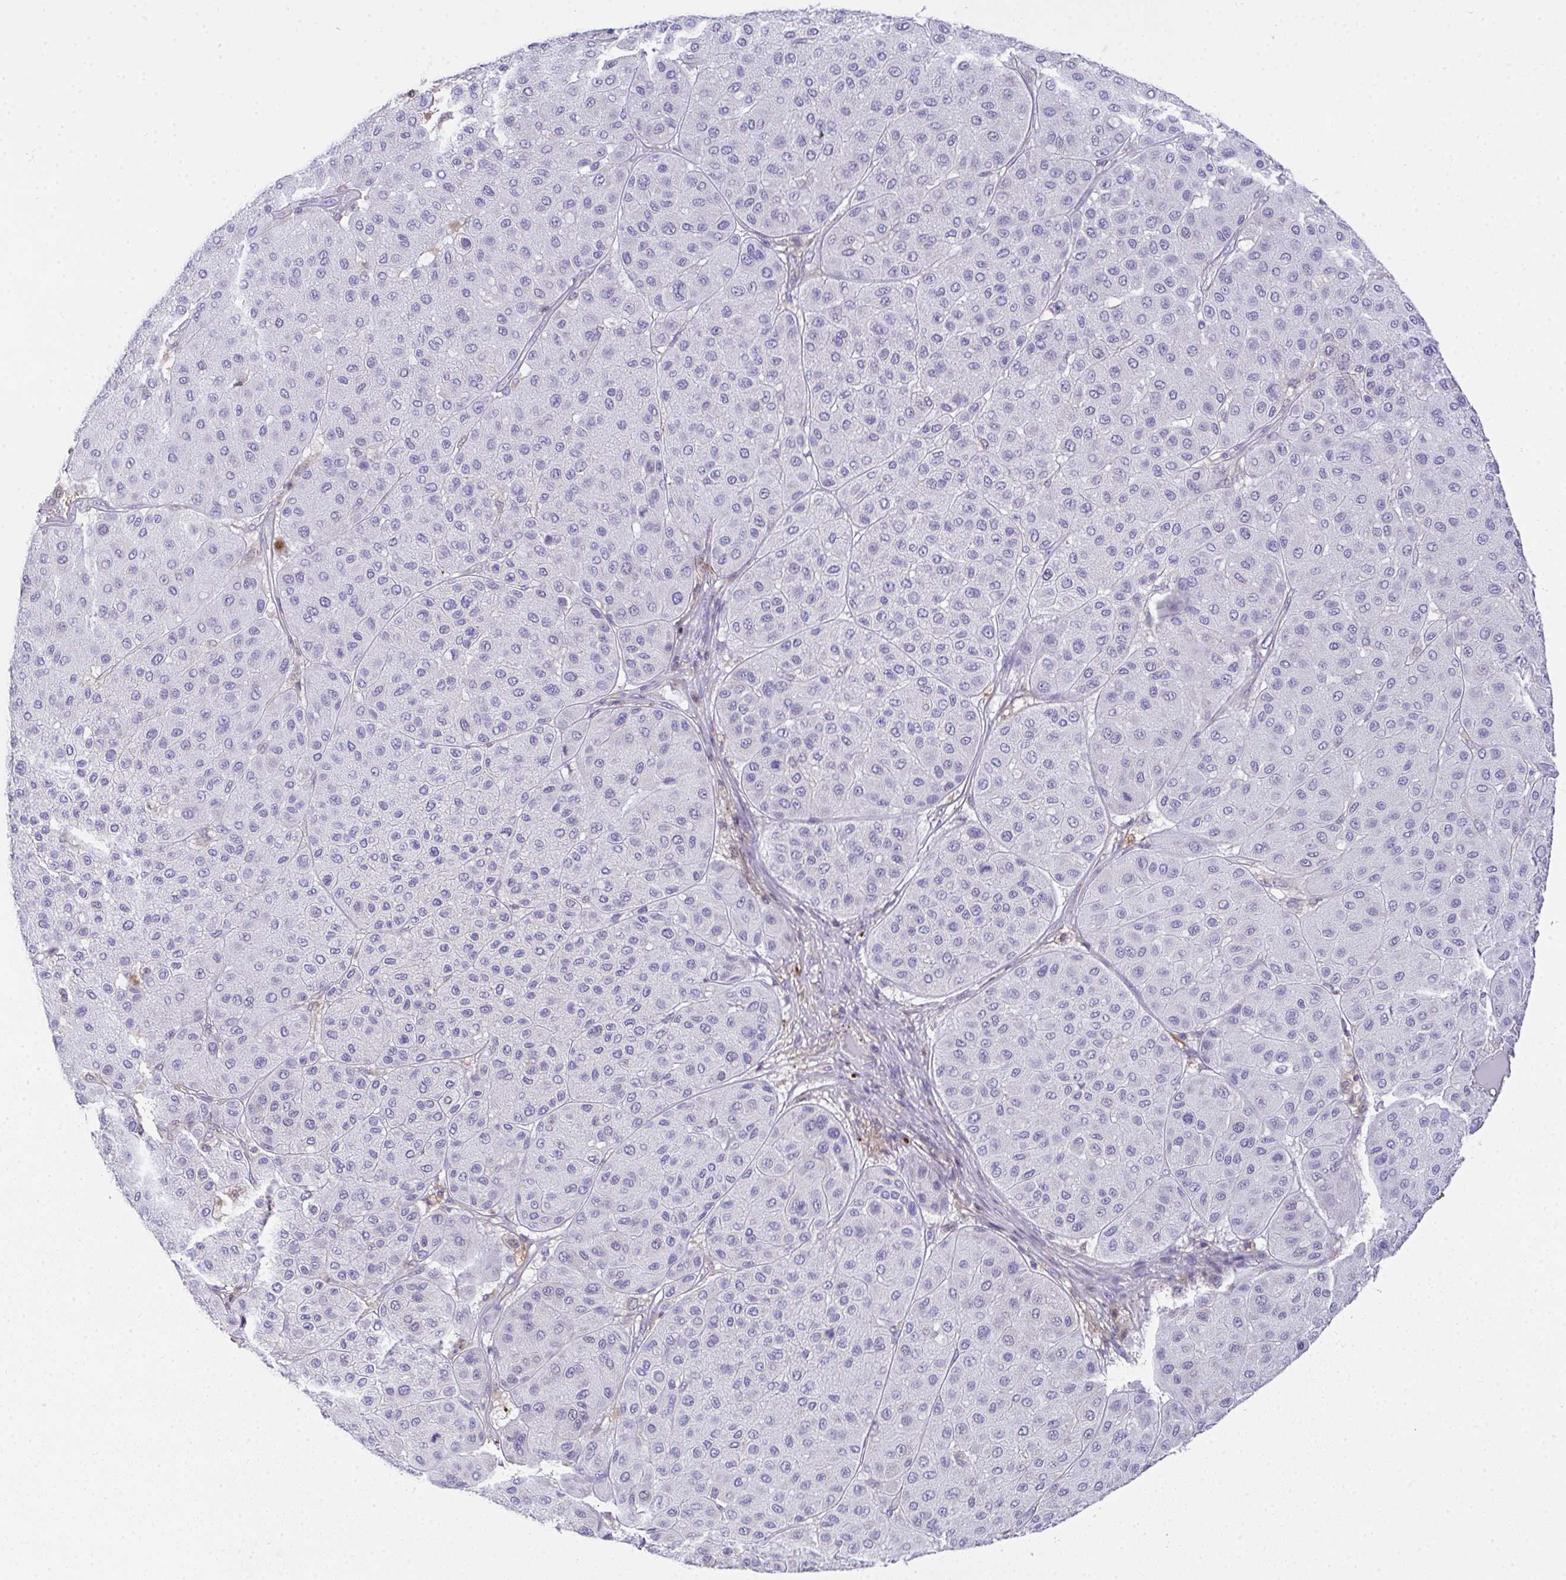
{"staining": {"intensity": "negative", "quantity": "none", "location": "none"}, "tissue": "melanoma", "cell_type": "Tumor cells", "image_type": "cancer", "snomed": [{"axis": "morphology", "description": "Malignant melanoma, Metastatic site"}, {"axis": "topography", "description": "Smooth muscle"}], "caption": "Tumor cells are negative for protein expression in human malignant melanoma (metastatic site).", "gene": "TNFAIP8", "patient": {"sex": "male", "age": 41}}